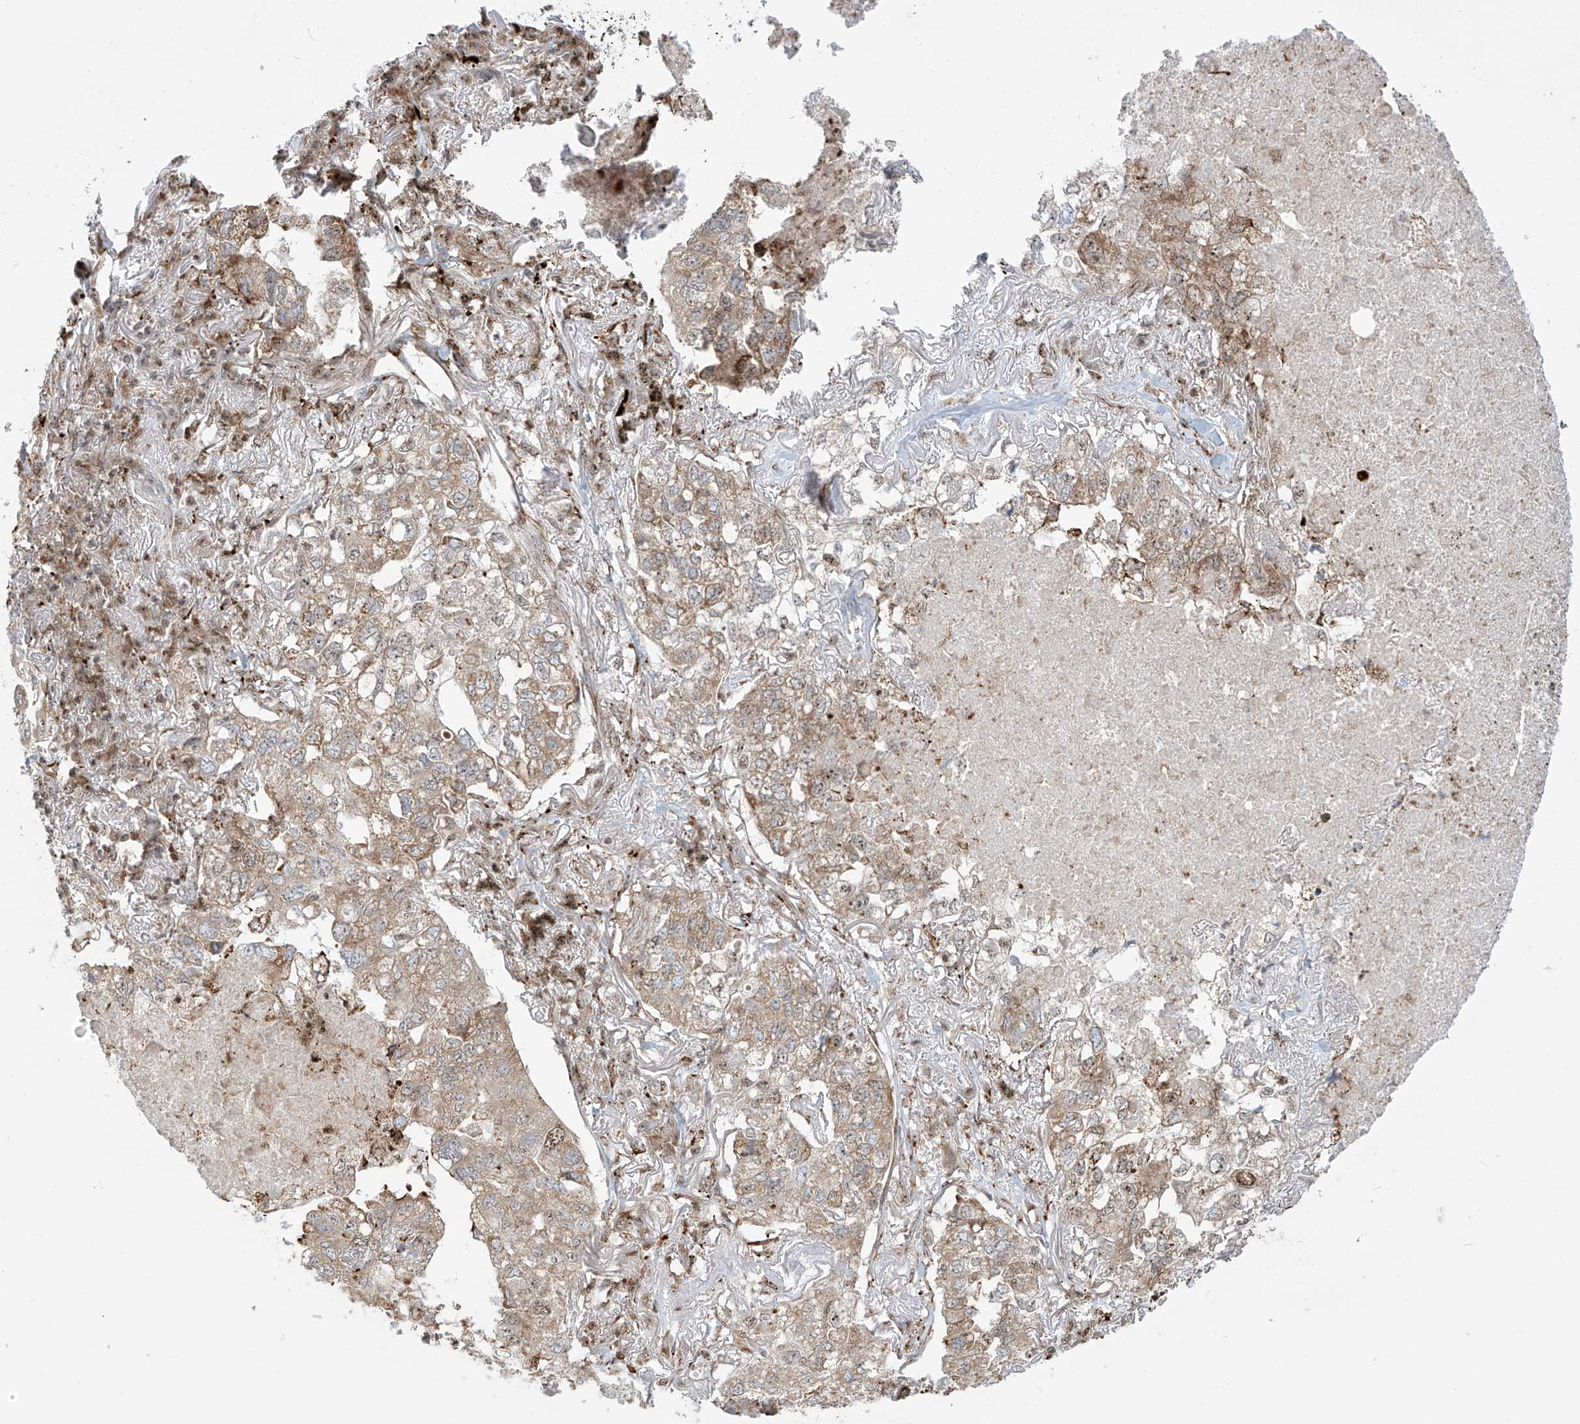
{"staining": {"intensity": "weak", "quantity": ">75%", "location": "cytoplasmic/membranous"}, "tissue": "lung cancer", "cell_type": "Tumor cells", "image_type": "cancer", "snomed": [{"axis": "morphology", "description": "Adenocarcinoma, NOS"}, {"axis": "topography", "description": "Lung"}], "caption": "Immunohistochemical staining of human lung cancer shows low levels of weak cytoplasmic/membranous positivity in approximately >75% of tumor cells.", "gene": "ZBTB8A", "patient": {"sex": "male", "age": 65}}